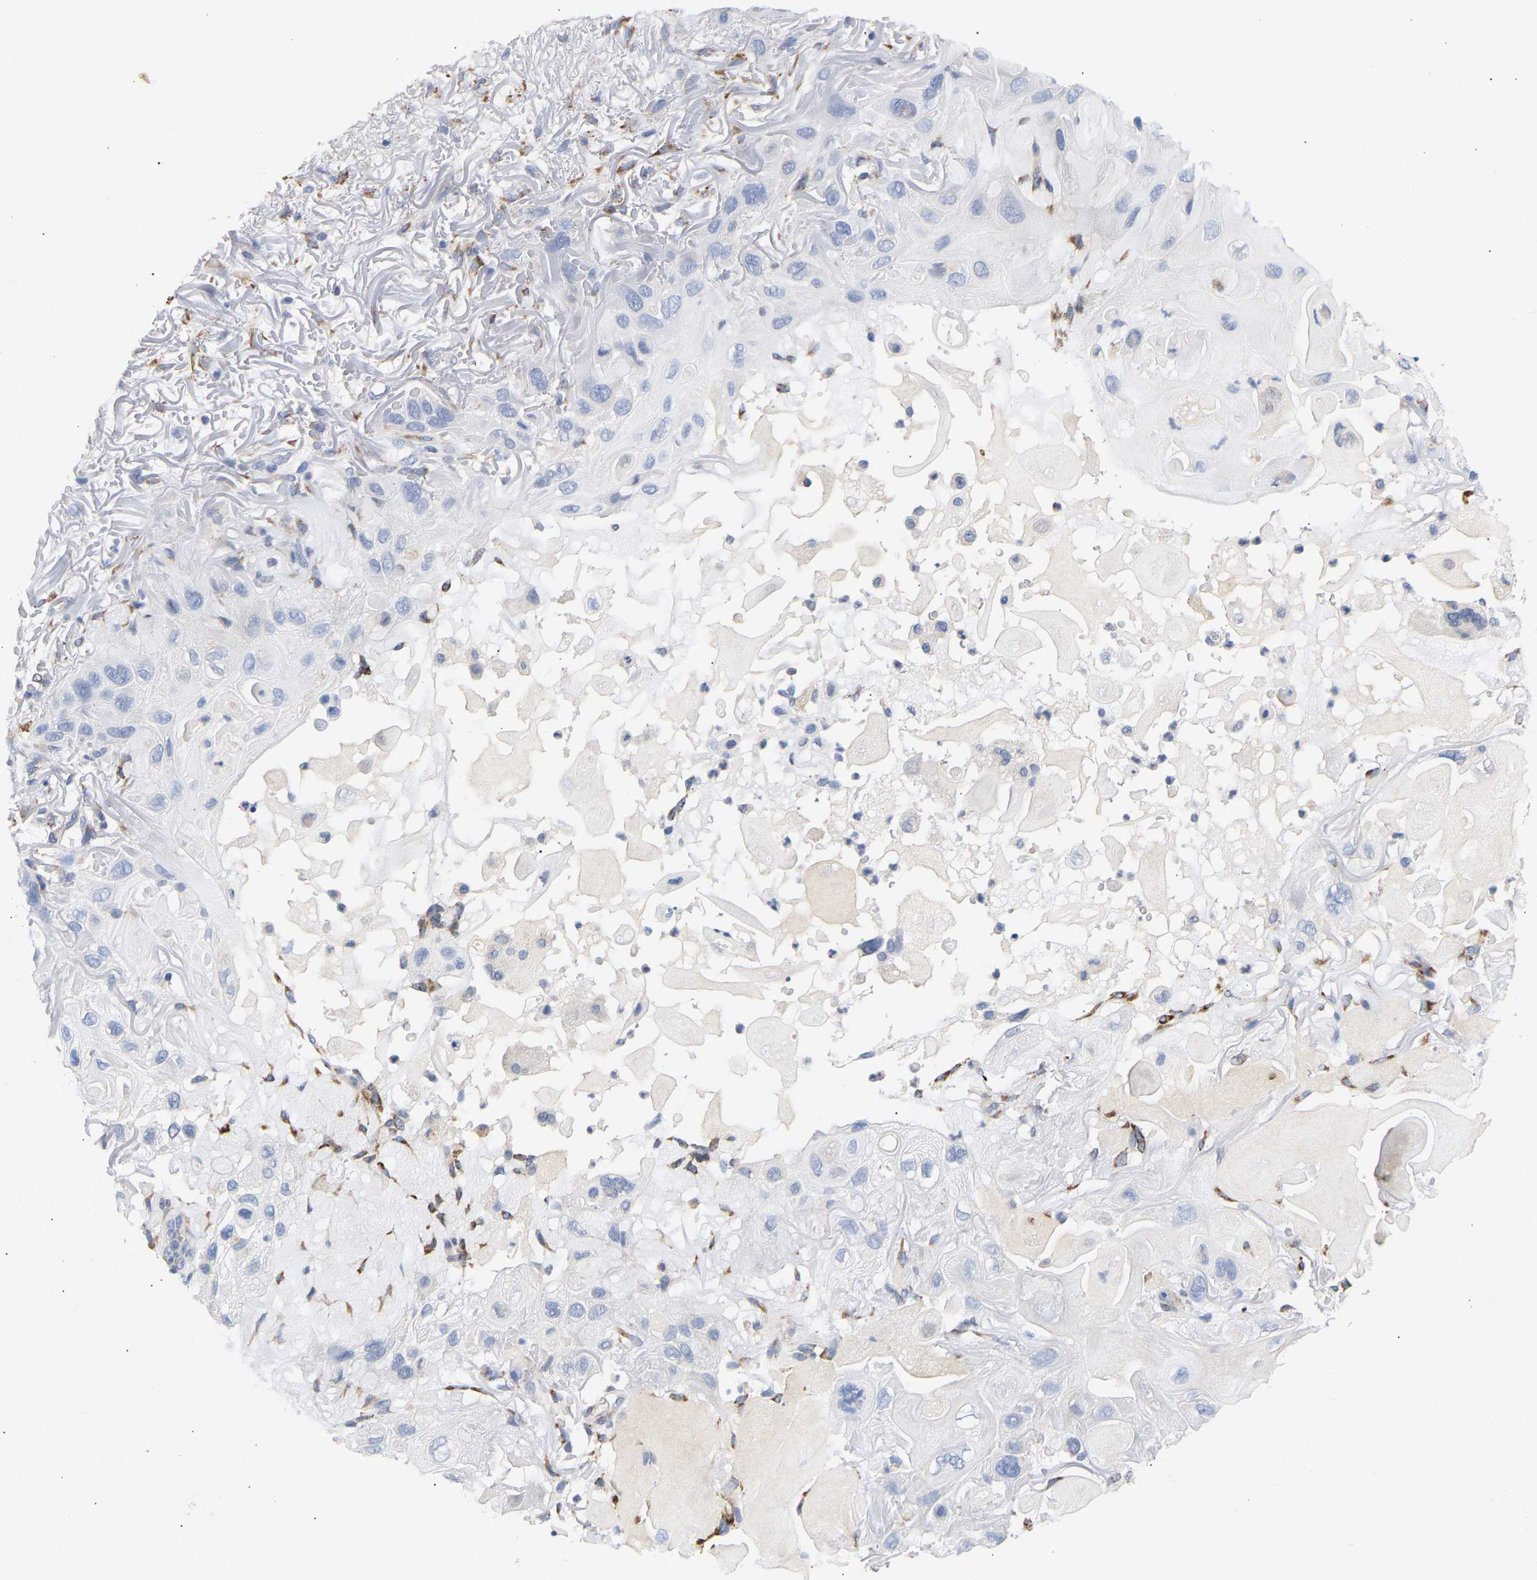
{"staining": {"intensity": "negative", "quantity": "none", "location": "none"}, "tissue": "skin cancer", "cell_type": "Tumor cells", "image_type": "cancer", "snomed": [{"axis": "morphology", "description": "Squamous cell carcinoma, NOS"}, {"axis": "topography", "description": "Skin"}], "caption": "Tumor cells are negative for brown protein staining in squamous cell carcinoma (skin).", "gene": "SELENOM", "patient": {"sex": "female", "age": 77}}